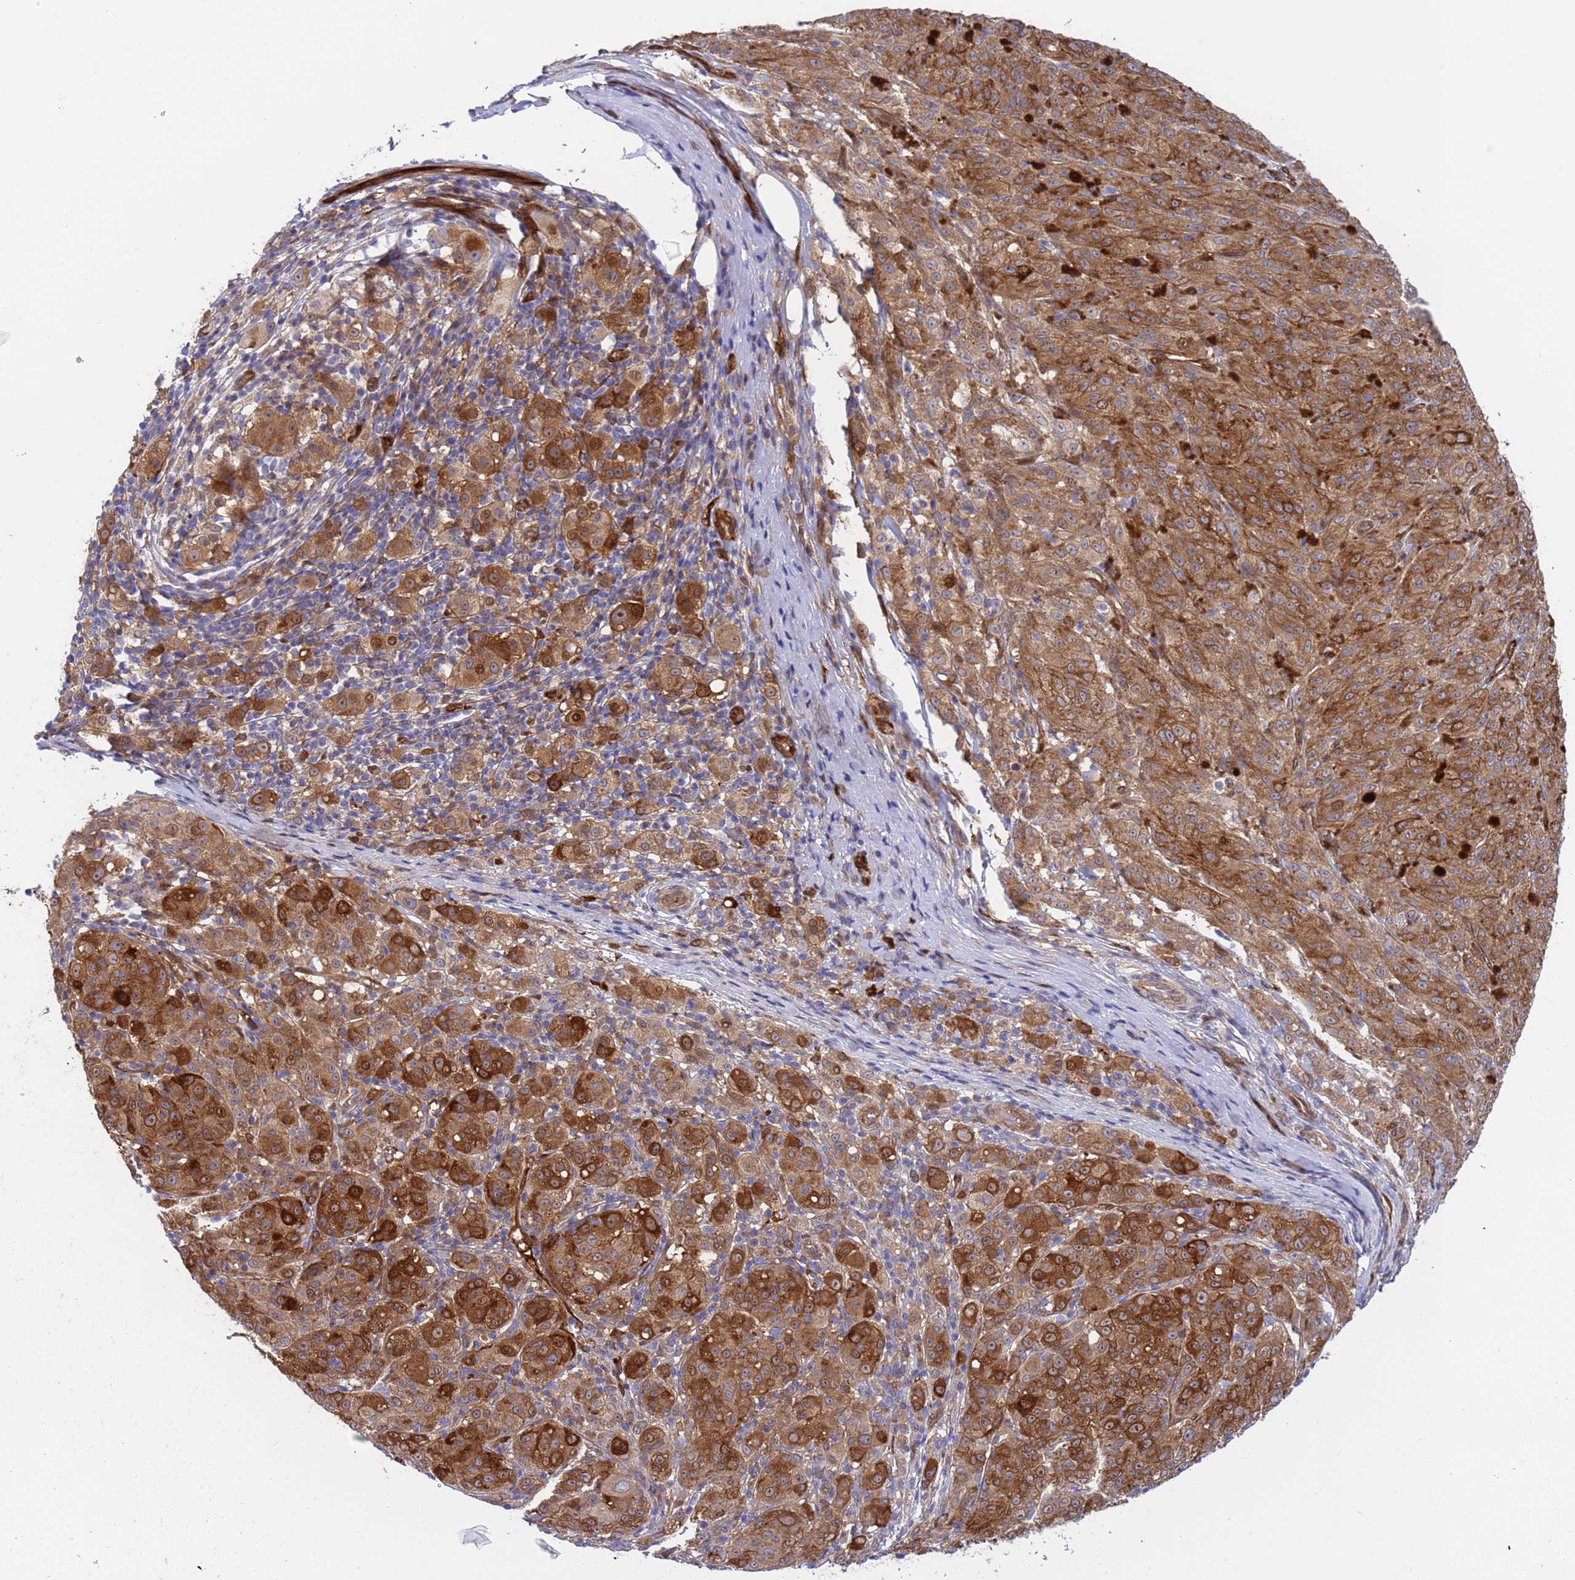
{"staining": {"intensity": "moderate", "quantity": ">75%", "location": "cytoplasmic/membranous,nuclear"}, "tissue": "melanoma", "cell_type": "Tumor cells", "image_type": "cancer", "snomed": [{"axis": "morphology", "description": "Malignant melanoma, NOS"}, {"axis": "topography", "description": "Skin"}], "caption": "This histopathology image exhibits IHC staining of melanoma, with medium moderate cytoplasmic/membranous and nuclear positivity in approximately >75% of tumor cells.", "gene": "FOXRED1", "patient": {"sex": "female", "age": 52}}